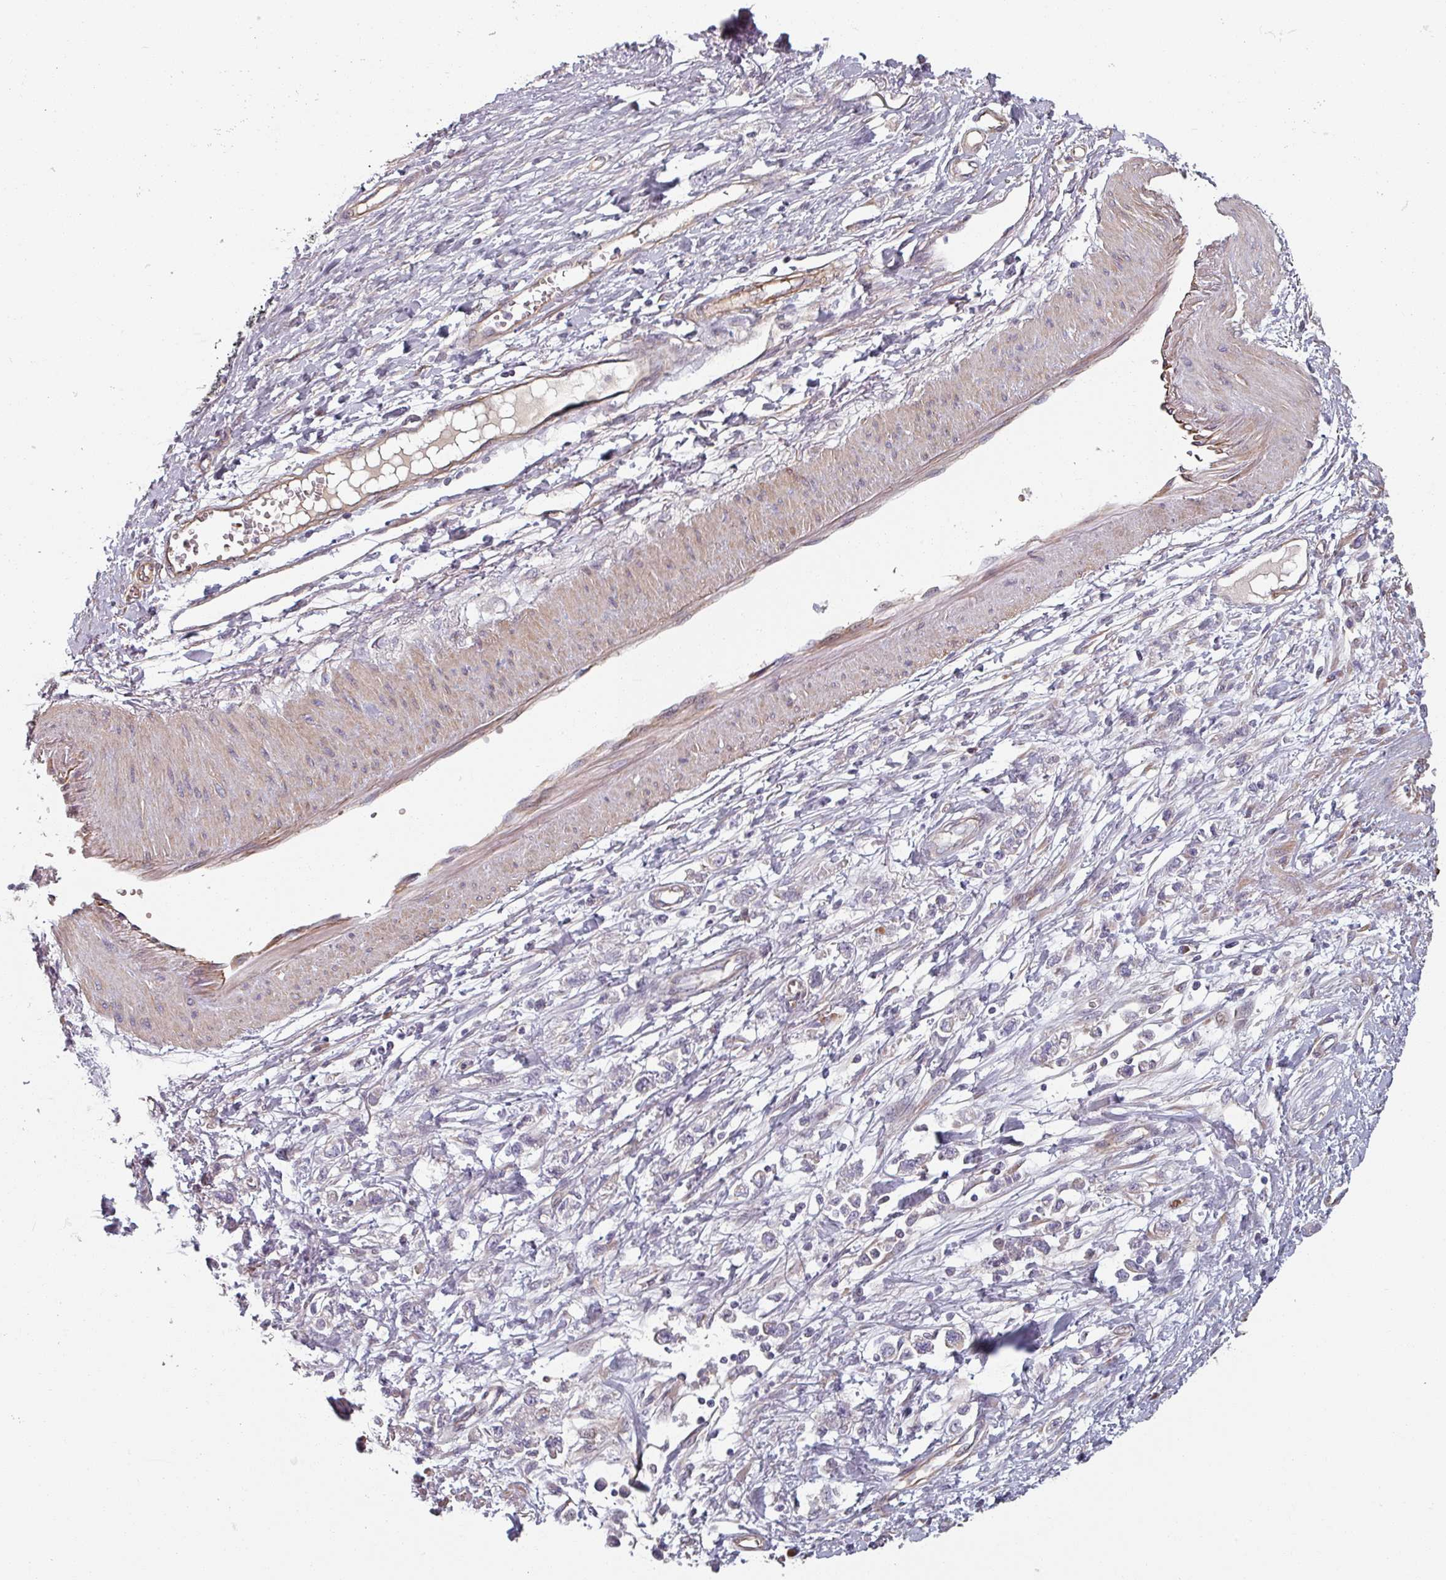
{"staining": {"intensity": "negative", "quantity": "none", "location": "none"}, "tissue": "stomach cancer", "cell_type": "Tumor cells", "image_type": "cancer", "snomed": [{"axis": "morphology", "description": "Adenocarcinoma, NOS"}, {"axis": "topography", "description": "Stomach"}], "caption": "Tumor cells are negative for brown protein staining in stomach cancer (adenocarcinoma).", "gene": "C4BPB", "patient": {"sex": "female", "age": 76}}